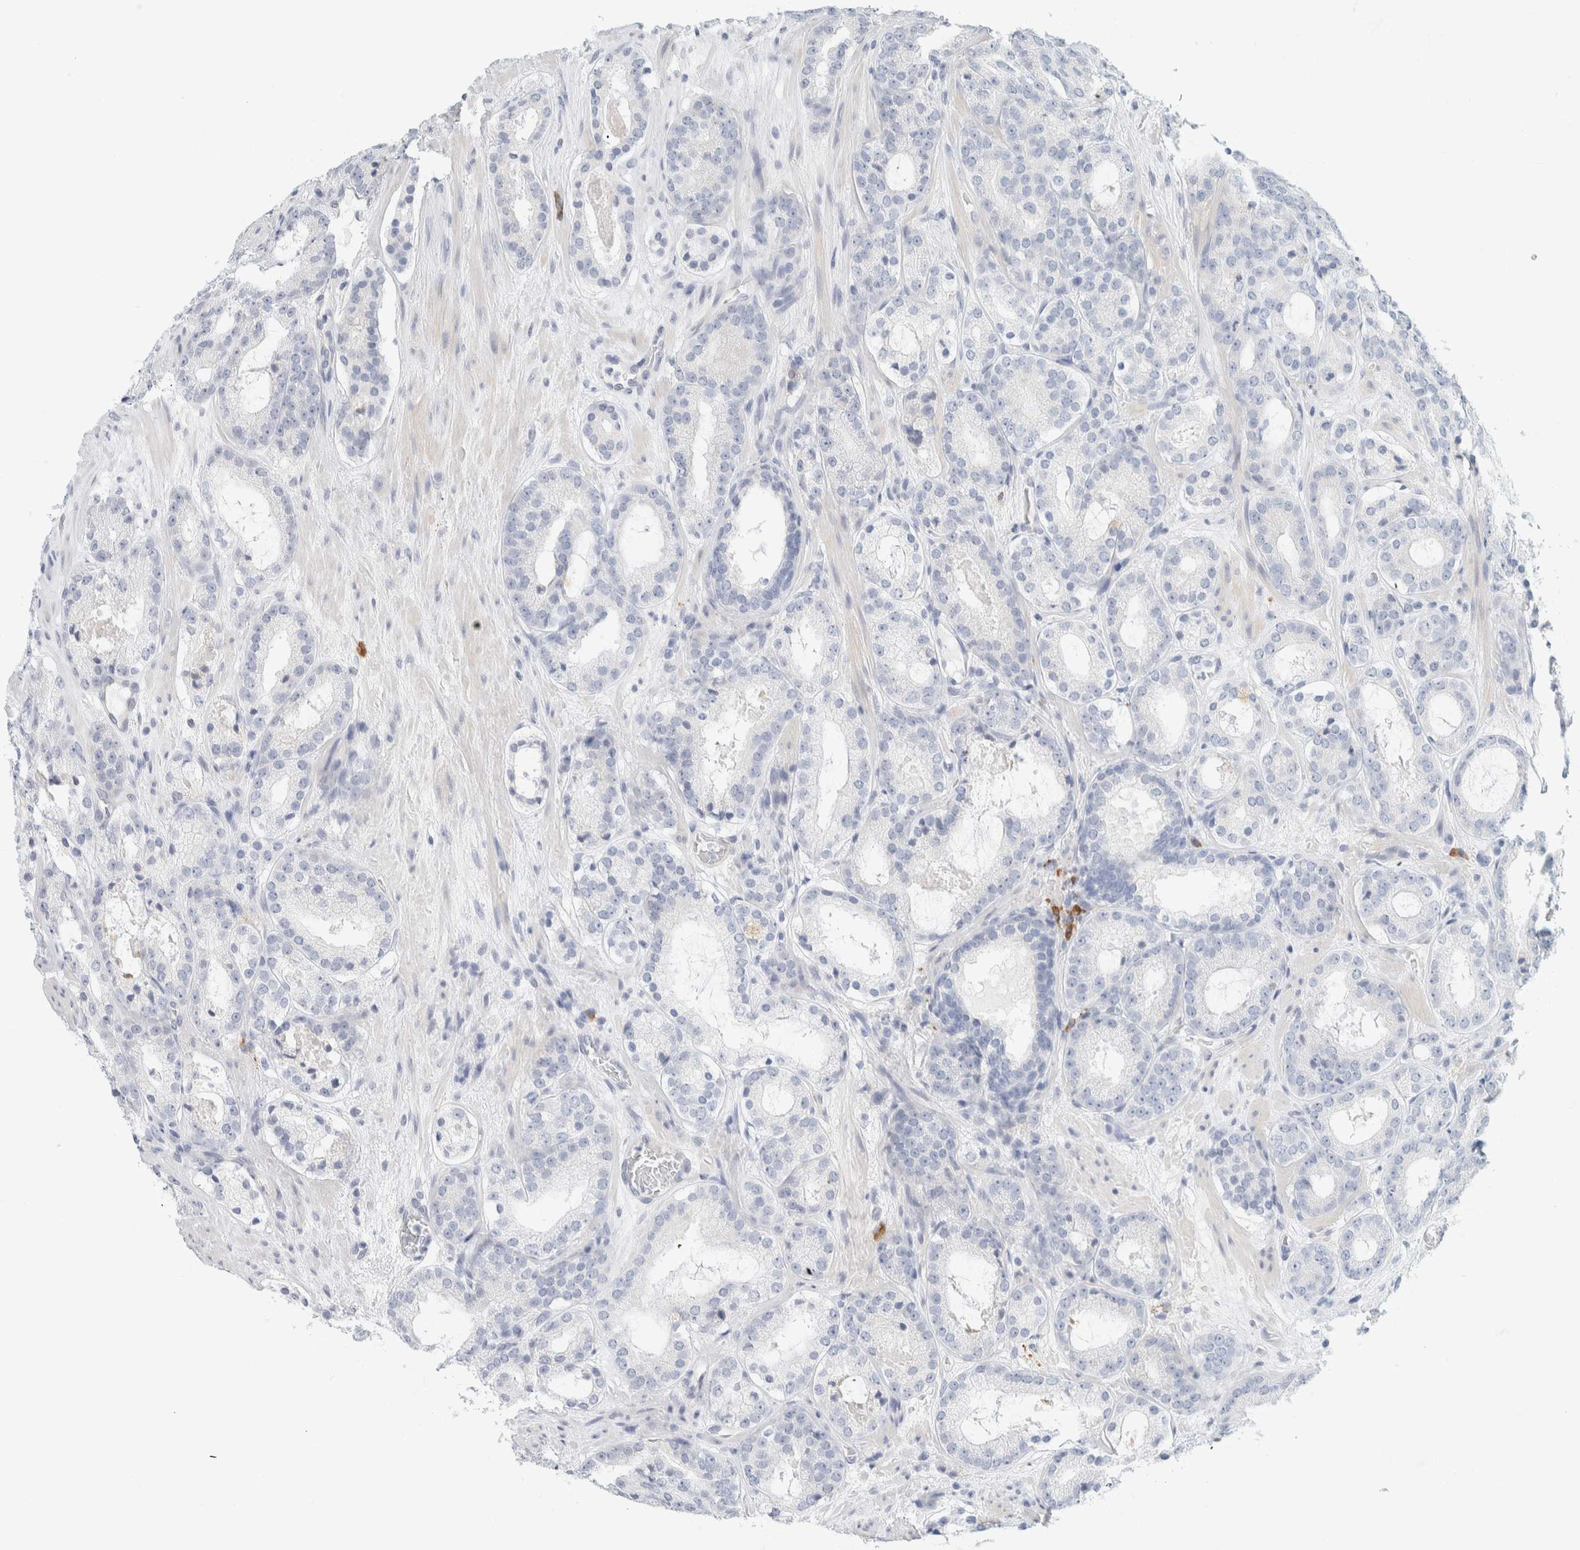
{"staining": {"intensity": "negative", "quantity": "none", "location": "none"}, "tissue": "prostate cancer", "cell_type": "Tumor cells", "image_type": "cancer", "snomed": [{"axis": "morphology", "description": "Adenocarcinoma, Low grade"}, {"axis": "topography", "description": "Prostate"}], "caption": "This is a micrograph of immunohistochemistry (IHC) staining of low-grade adenocarcinoma (prostate), which shows no positivity in tumor cells.", "gene": "ARHGAP27", "patient": {"sex": "male", "age": 69}}